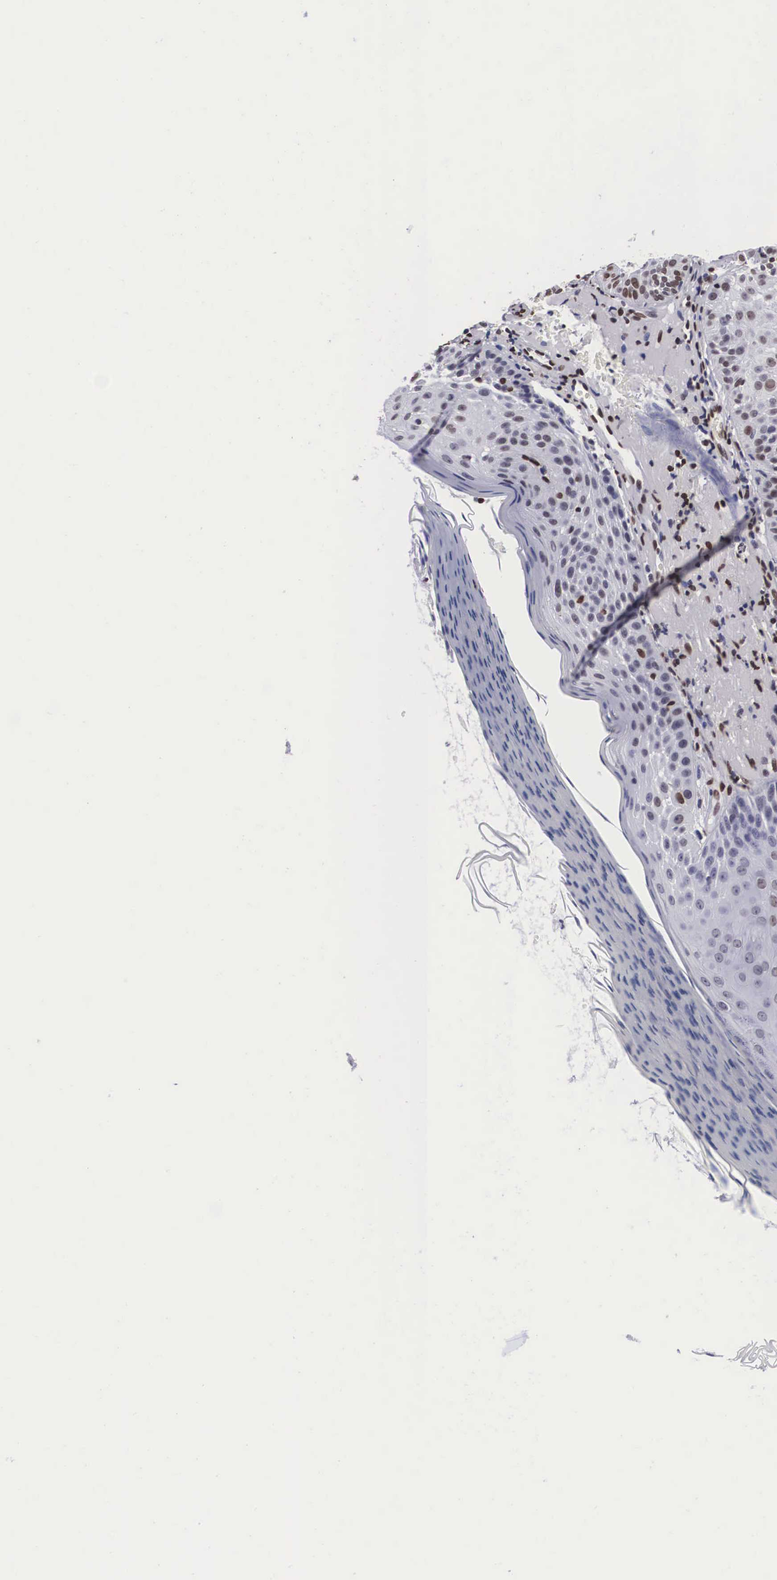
{"staining": {"intensity": "moderate", "quantity": ">75%", "location": "nuclear"}, "tissue": "skin cancer", "cell_type": "Tumor cells", "image_type": "cancer", "snomed": [{"axis": "morphology", "description": "Squamous cell carcinoma, NOS"}, {"axis": "topography", "description": "Skin"}], "caption": "Brown immunohistochemical staining in skin cancer (squamous cell carcinoma) shows moderate nuclear staining in approximately >75% of tumor cells. Using DAB (brown) and hematoxylin (blue) stains, captured at high magnification using brightfield microscopy.", "gene": "MECP2", "patient": {"sex": "female", "age": 89}}